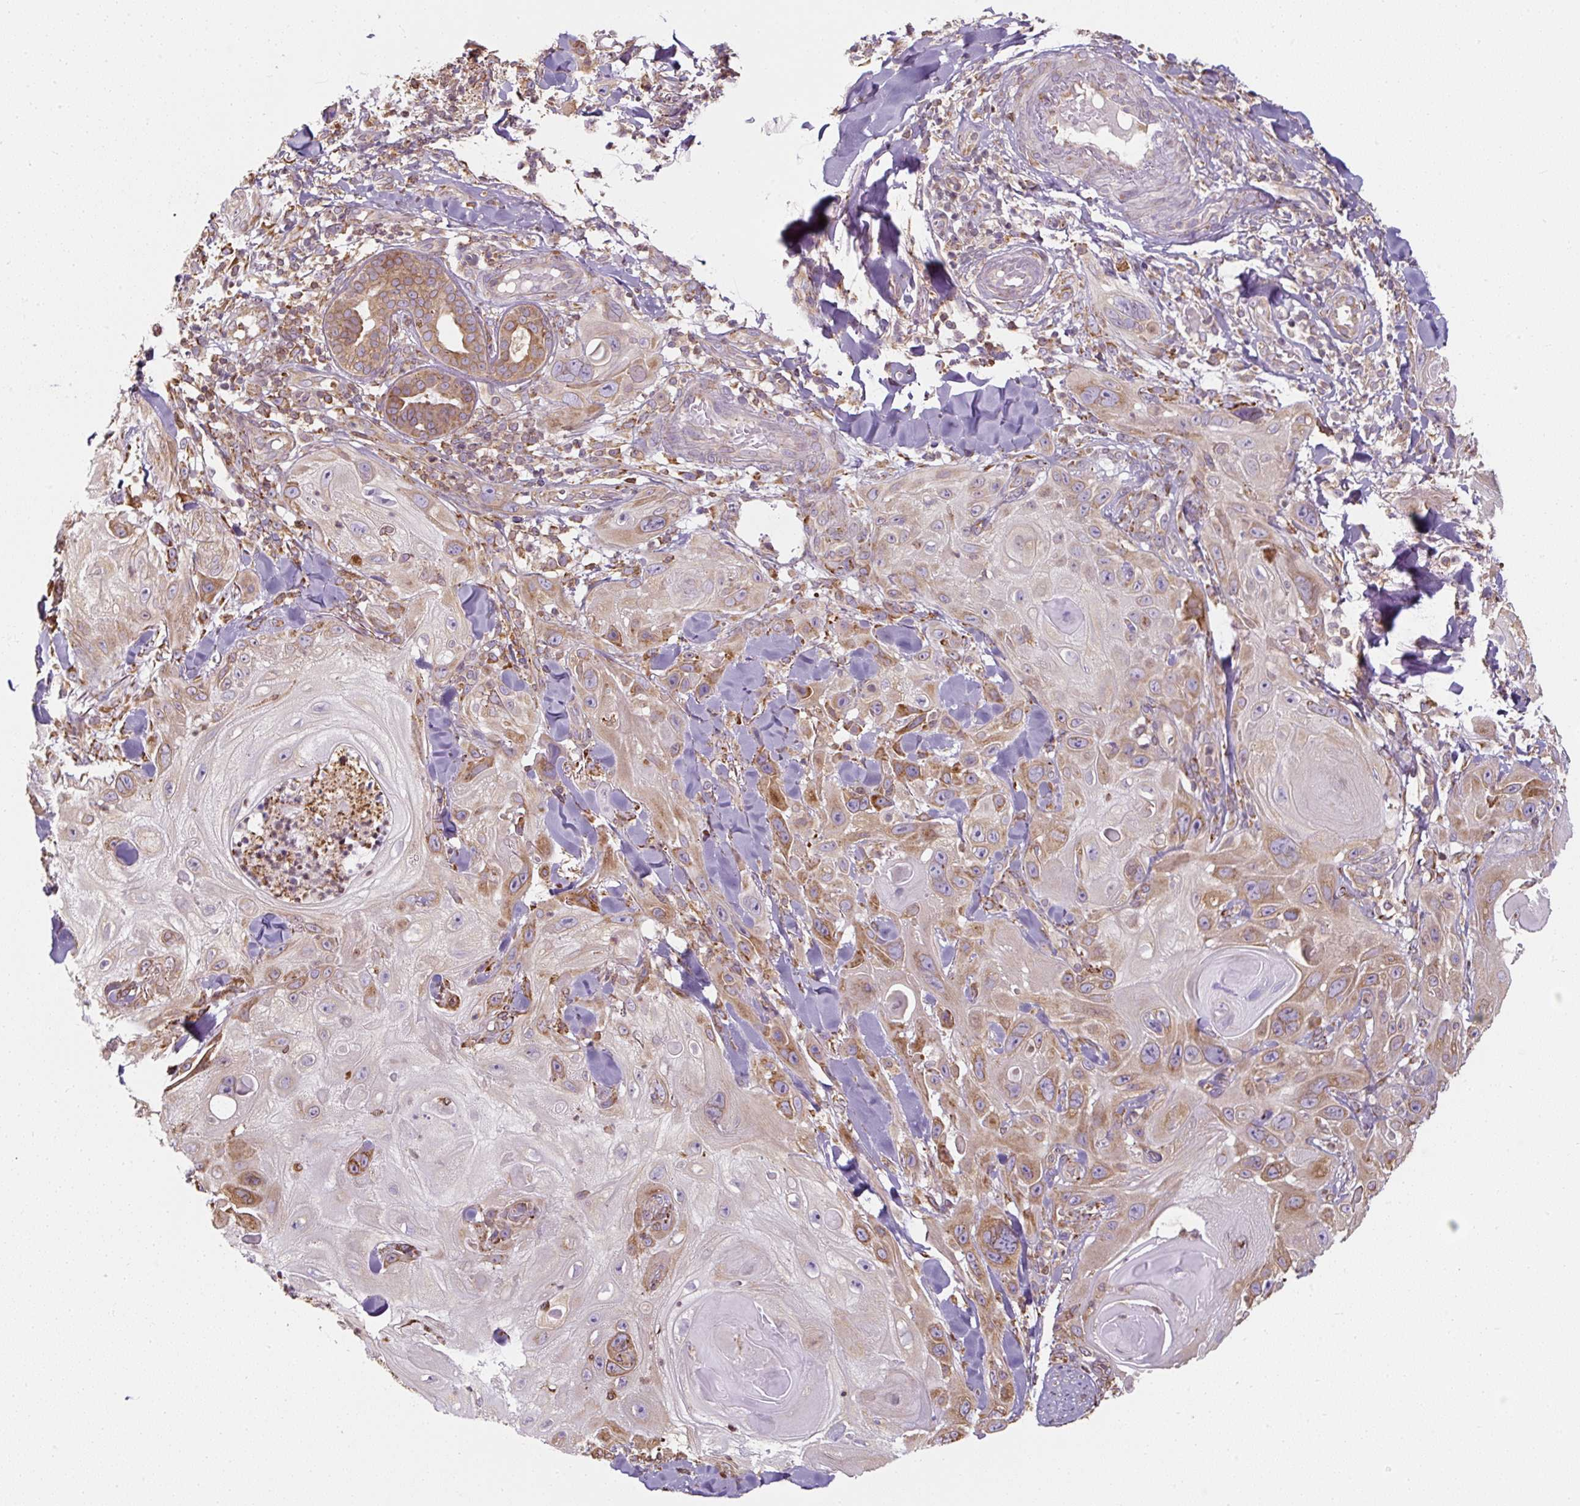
{"staining": {"intensity": "moderate", "quantity": "<25%", "location": "cytoplasmic/membranous"}, "tissue": "skin cancer", "cell_type": "Tumor cells", "image_type": "cancer", "snomed": [{"axis": "morphology", "description": "Normal tissue, NOS"}, {"axis": "morphology", "description": "Squamous cell carcinoma, NOS"}, {"axis": "topography", "description": "Skin"}], "caption": "Skin cancer stained with a protein marker shows moderate staining in tumor cells.", "gene": "PRKCSH", "patient": {"sex": "male", "age": 72}}